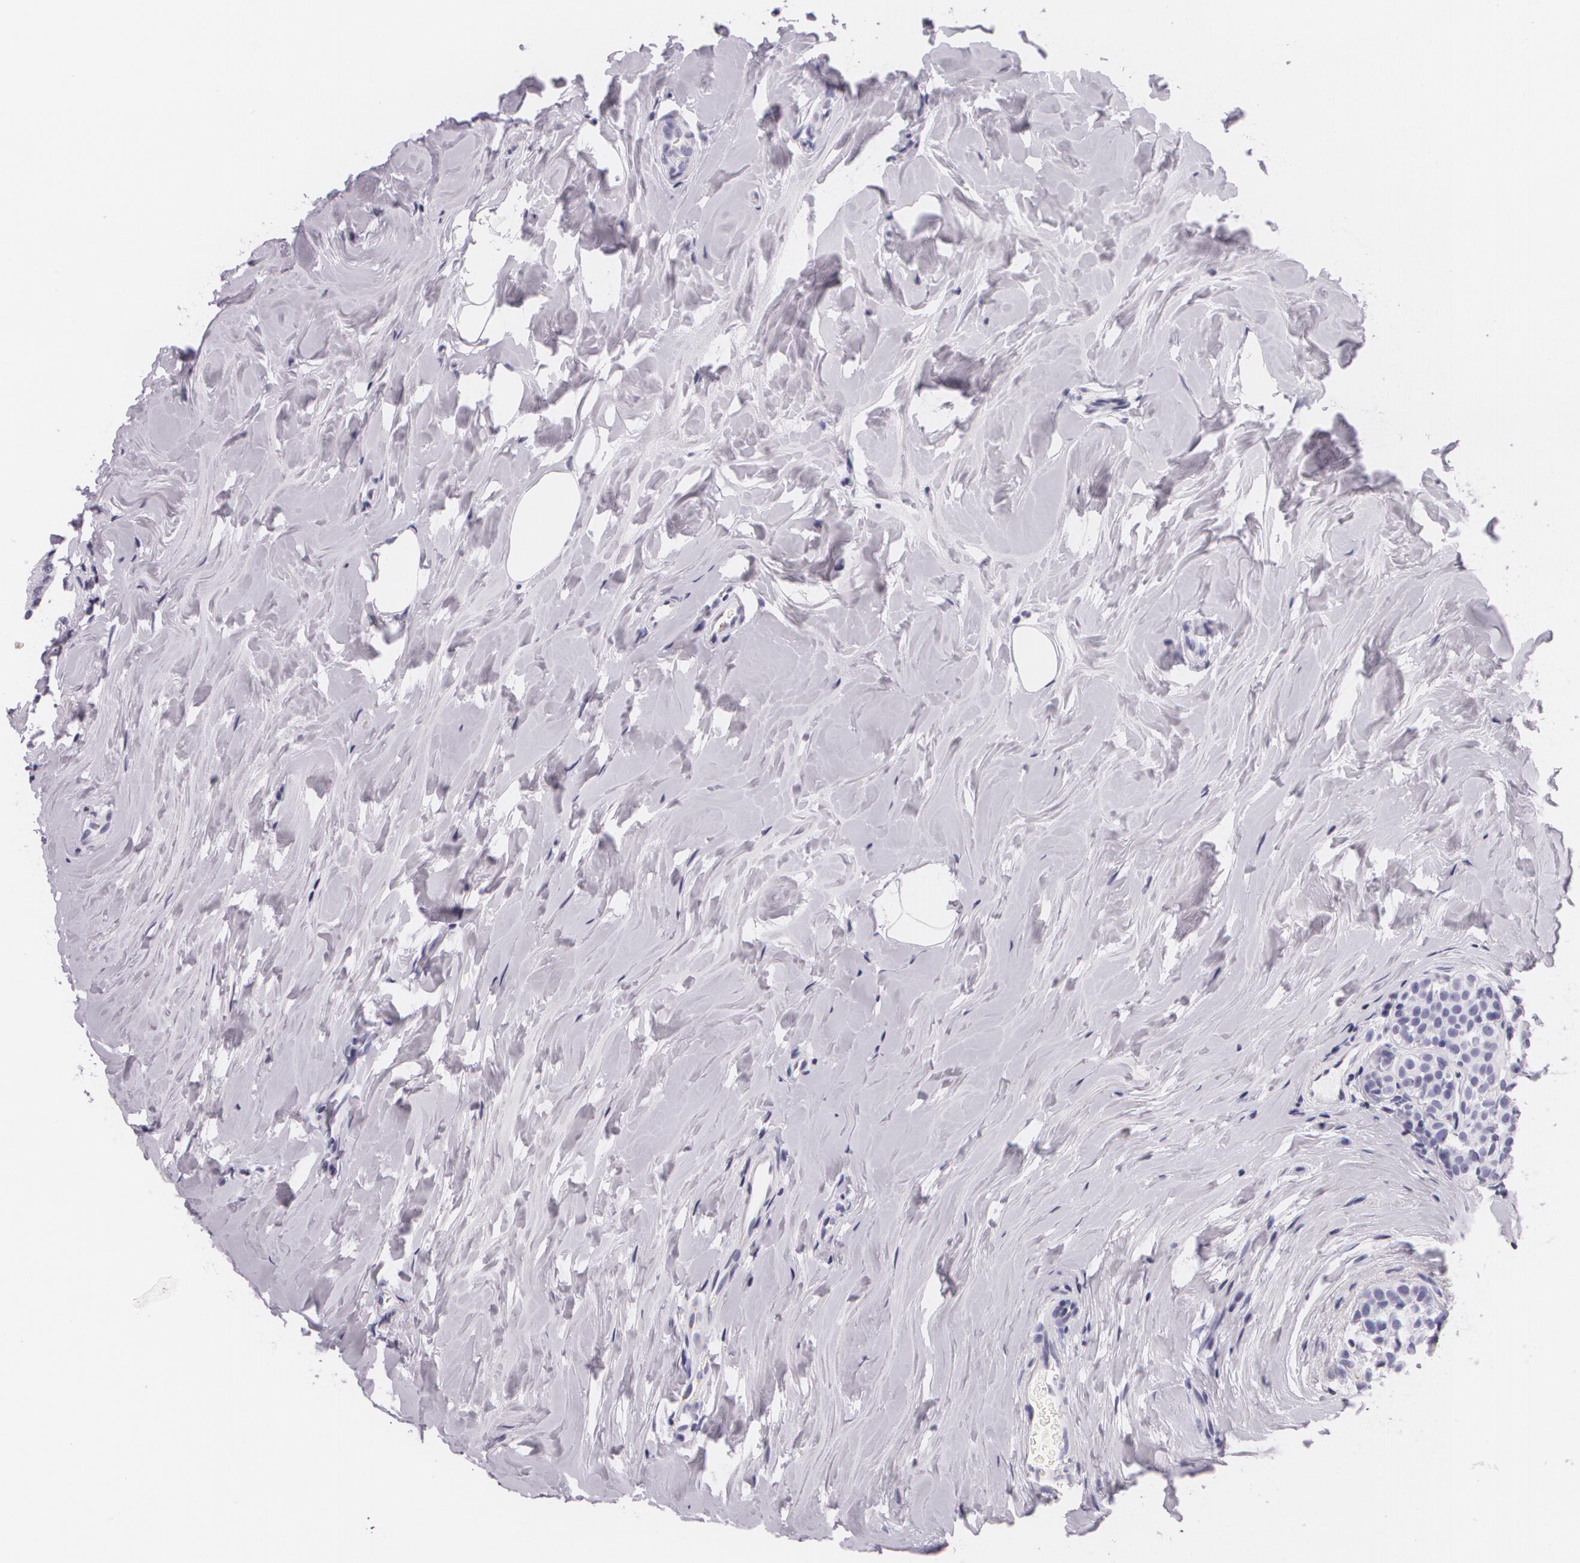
{"staining": {"intensity": "negative", "quantity": "none", "location": "none"}, "tissue": "breast cancer", "cell_type": "Tumor cells", "image_type": "cancer", "snomed": [{"axis": "morphology", "description": "Lobular carcinoma"}, {"axis": "topography", "description": "Breast"}], "caption": "The histopathology image reveals no staining of tumor cells in breast cancer (lobular carcinoma).", "gene": "DLG4", "patient": {"sex": "female", "age": 64}}